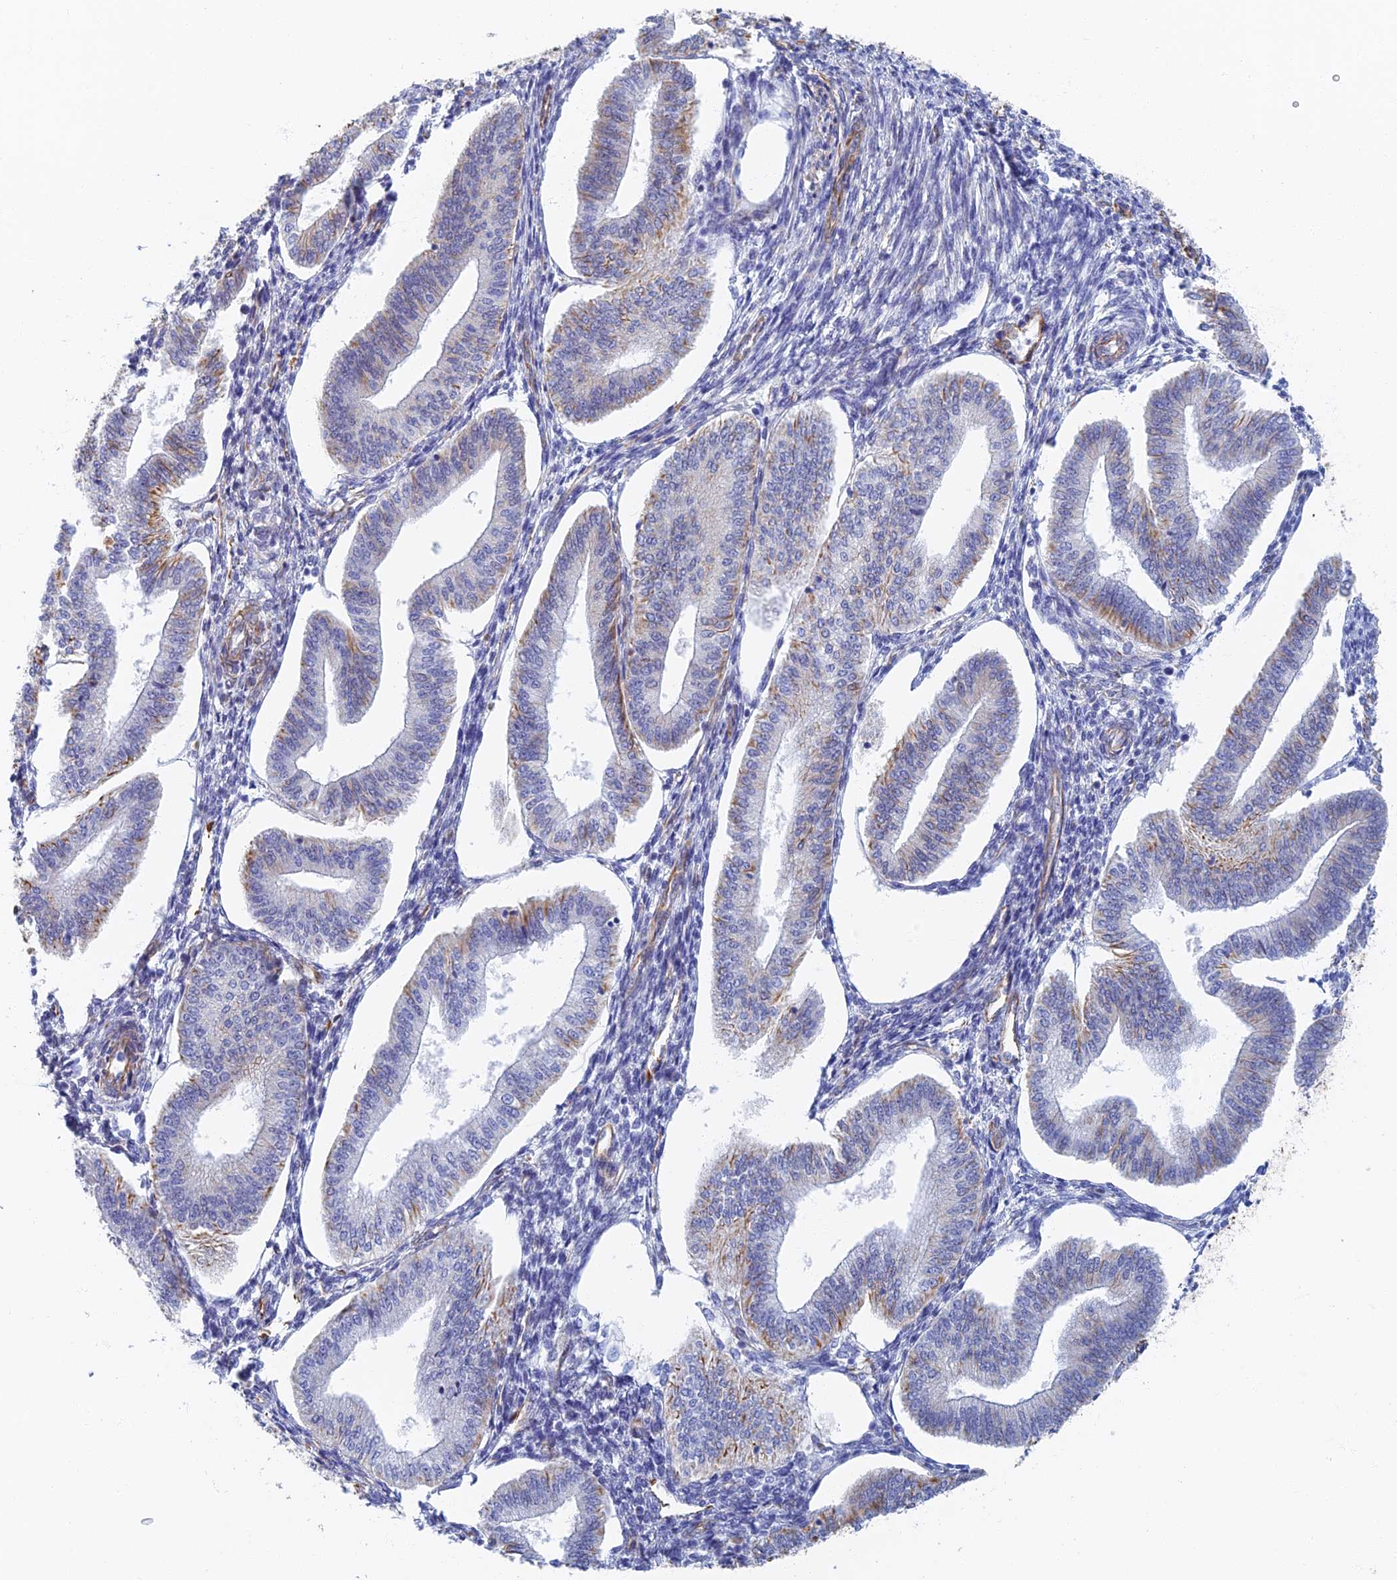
{"staining": {"intensity": "negative", "quantity": "none", "location": "none"}, "tissue": "endometrium", "cell_type": "Cells in endometrial stroma", "image_type": "normal", "snomed": [{"axis": "morphology", "description": "Normal tissue, NOS"}, {"axis": "topography", "description": "Endometrium"}], "caption": "The immunohistochemistry micrograph has no significant positivity in cells in endometrial stroma of endometrium.", "gene": "RMC1", "patient": {"sex": "female", "age": 34}}